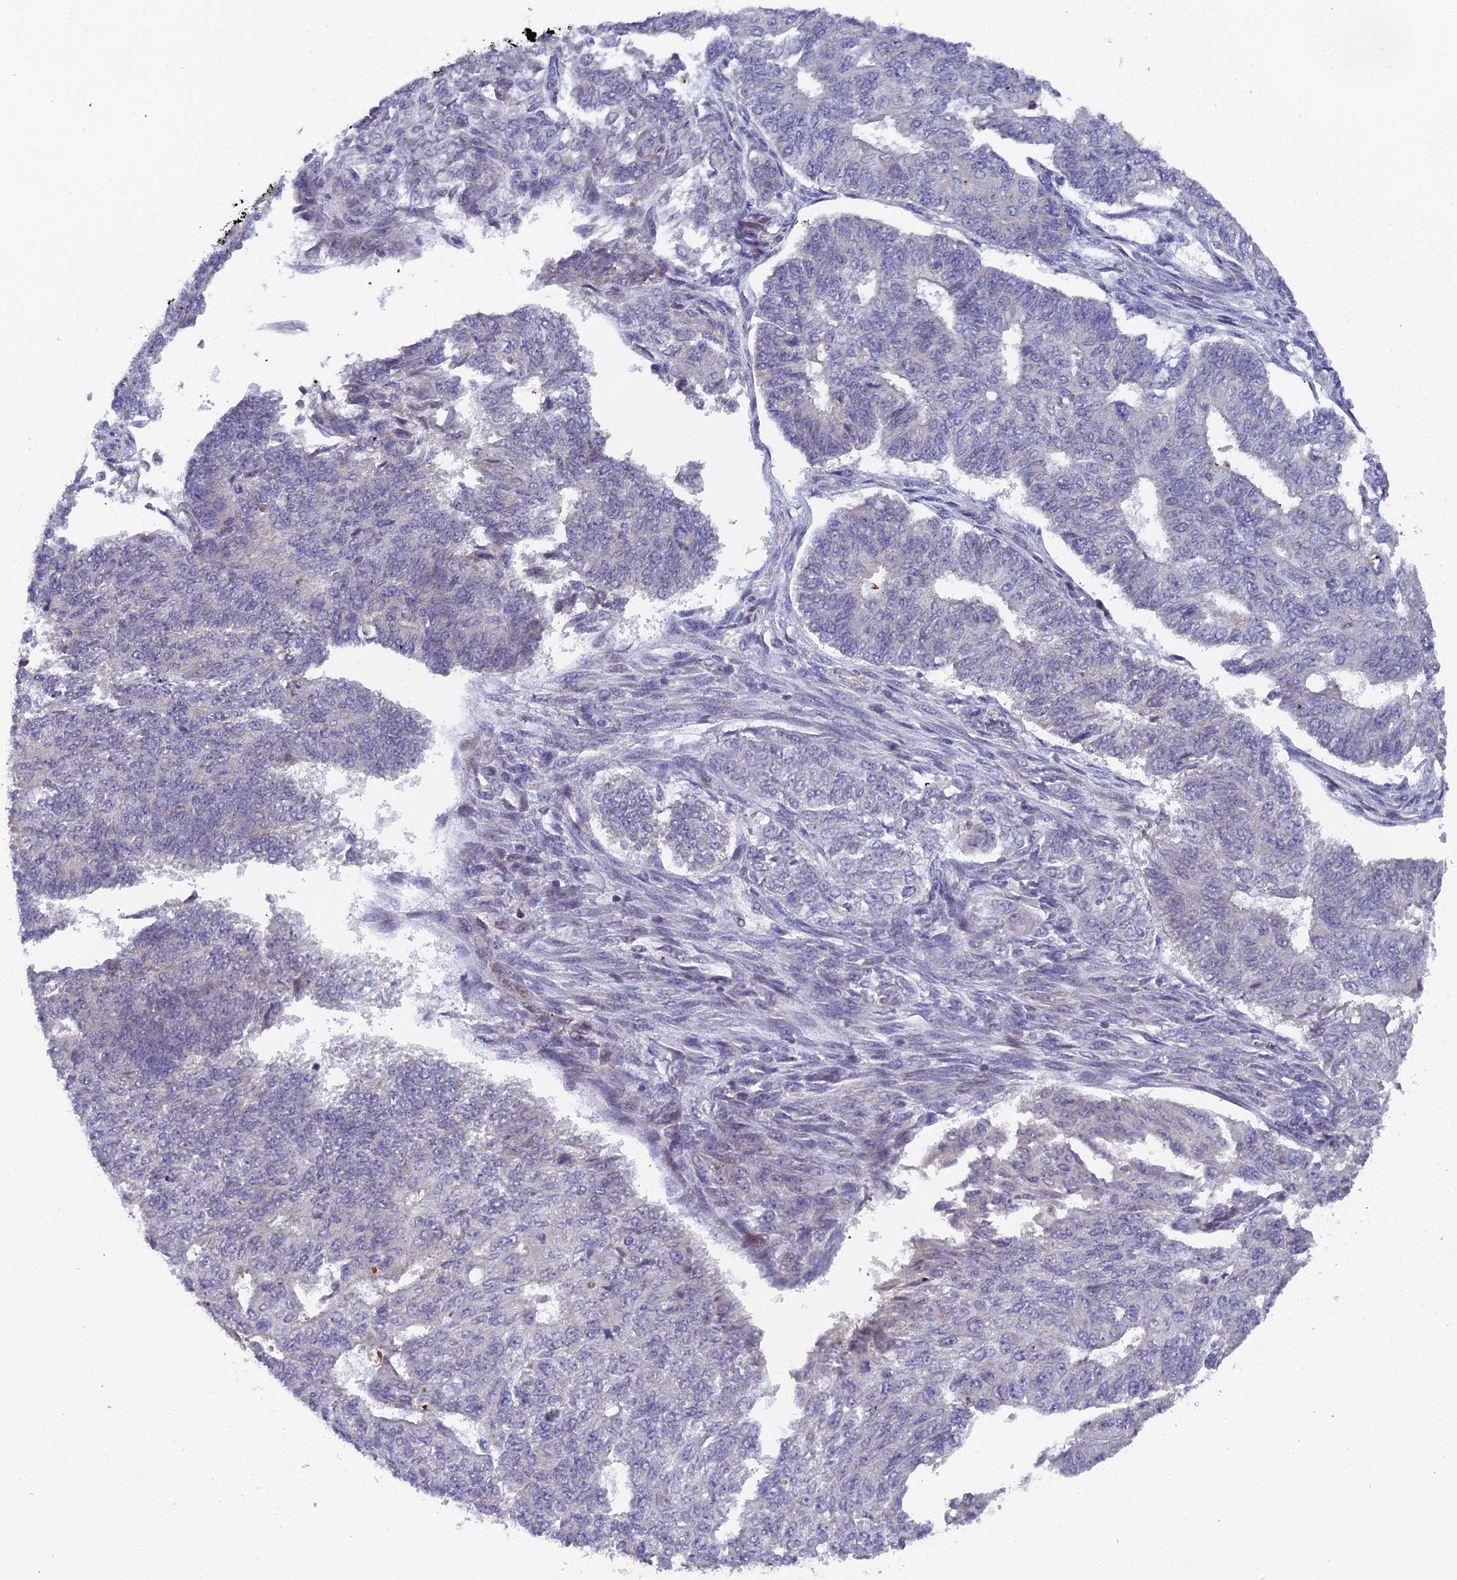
{"staining": {"intensity": "negative", "quantity": "none", "location": "none"}, "tissue": "endometrial cancer", "cell_type": "Tumor cells", "image_type": "cancer", "snomed": [{"axis": "morphology", "description": "Adenocarcinoma, NOS"}, {"axis": "topography", "description": "Endometrium"}], "caption": "DAB (3,3'-diaminobenzidine) immunohistochemical staining of human endometrial cancer displays no significant positivity in tumor cells.", "gene": "RAB28", "patient": {"sex": "female", "age": 32}}